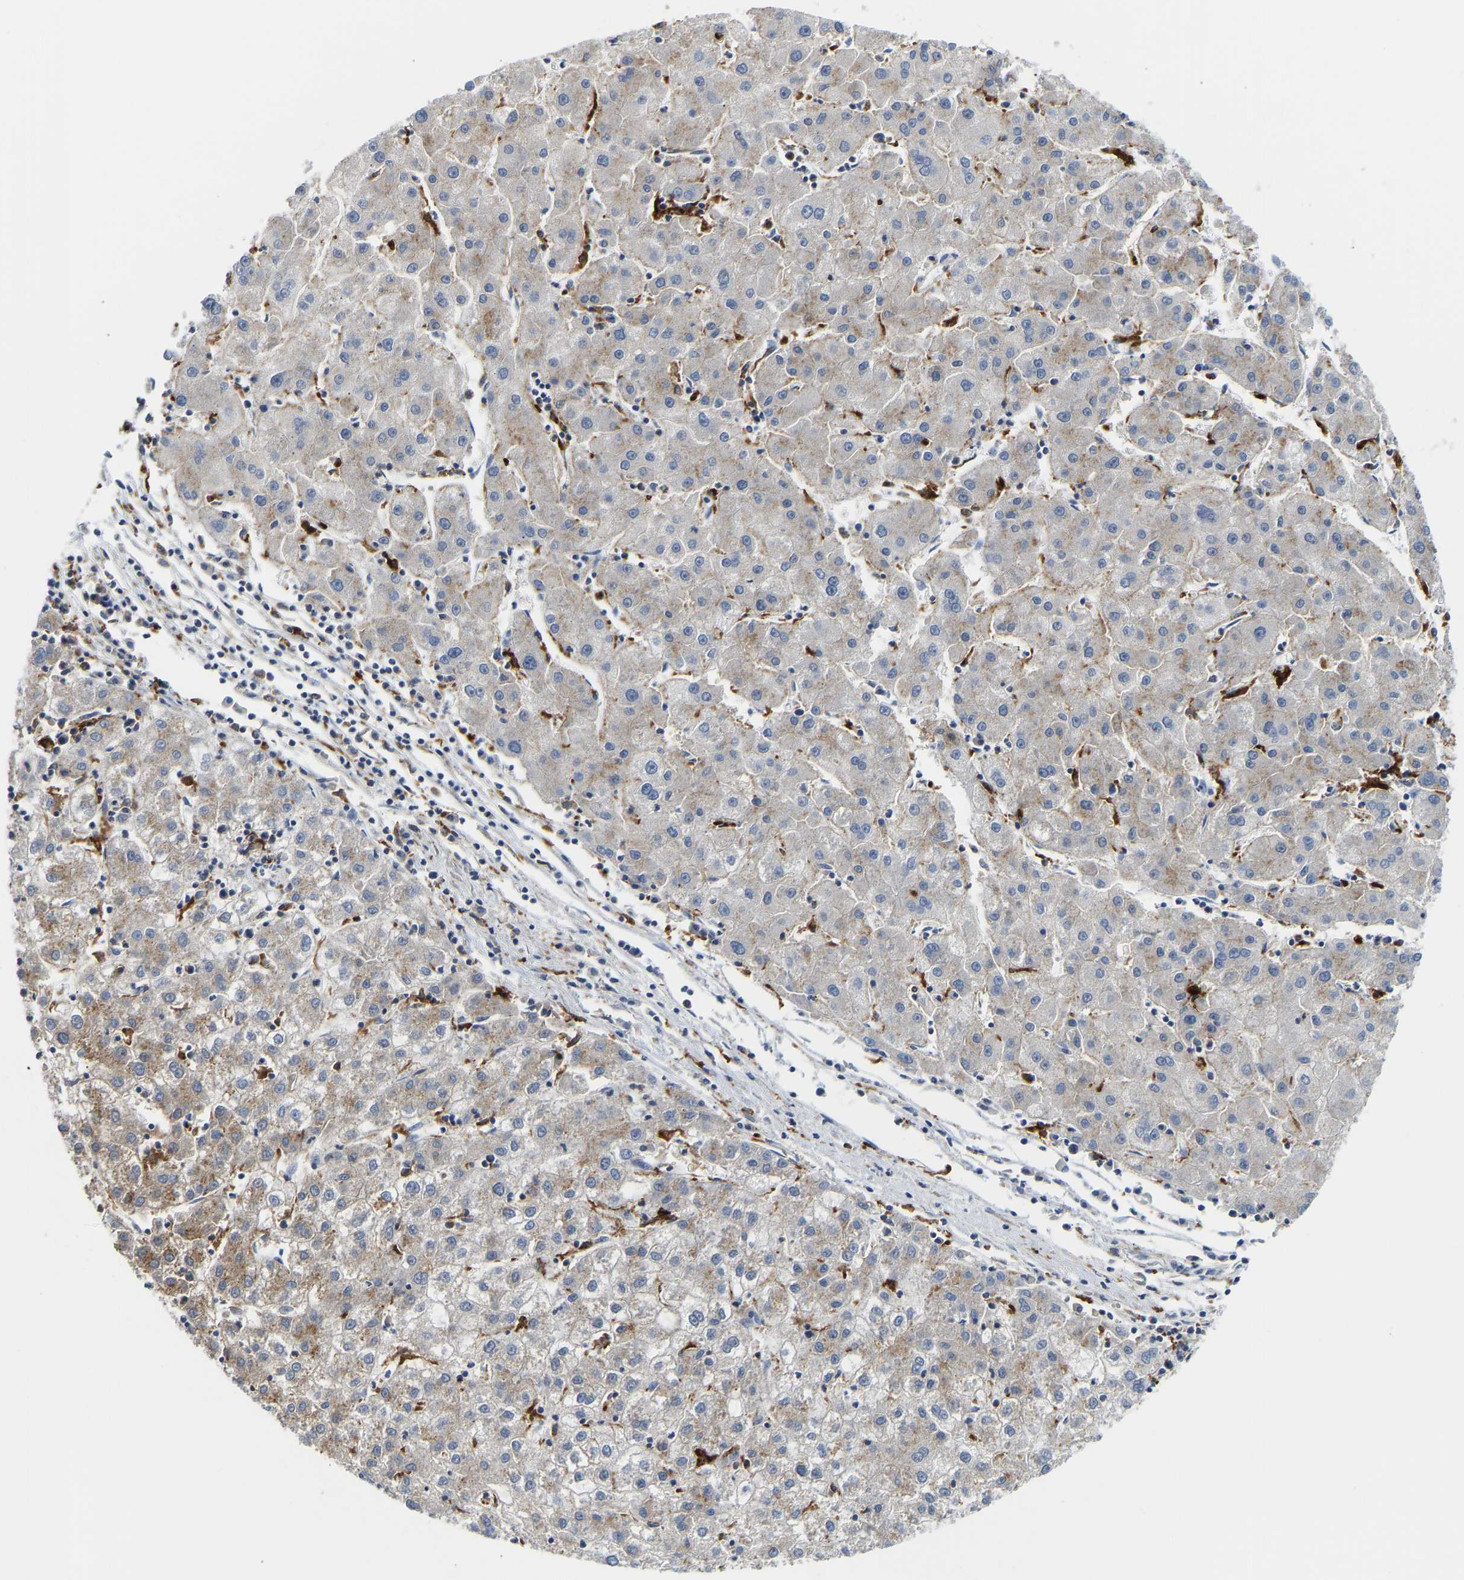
{"staining": {"intensity": "weak", "quantity": "25%-75%", "location": "cytoplasmic/membranous"}, "tissue": "liver cancer", "cell_type": "Tumor cells", "image_type": "cancer", "snomed": [{"axis": "morphology", "description": "Carcinoma, Hepatocellular, NOS"}, {"axis": "topography", "description": "Liver"}], "caption": "The immunohistochemical stain shows weak cytoplasmic/membranous expression in tumor cells of hepatocellular carcinoma (liver) tissue.", "gene": "ATP6V1E1", "patient": {"sex": "male", "age": 72}}